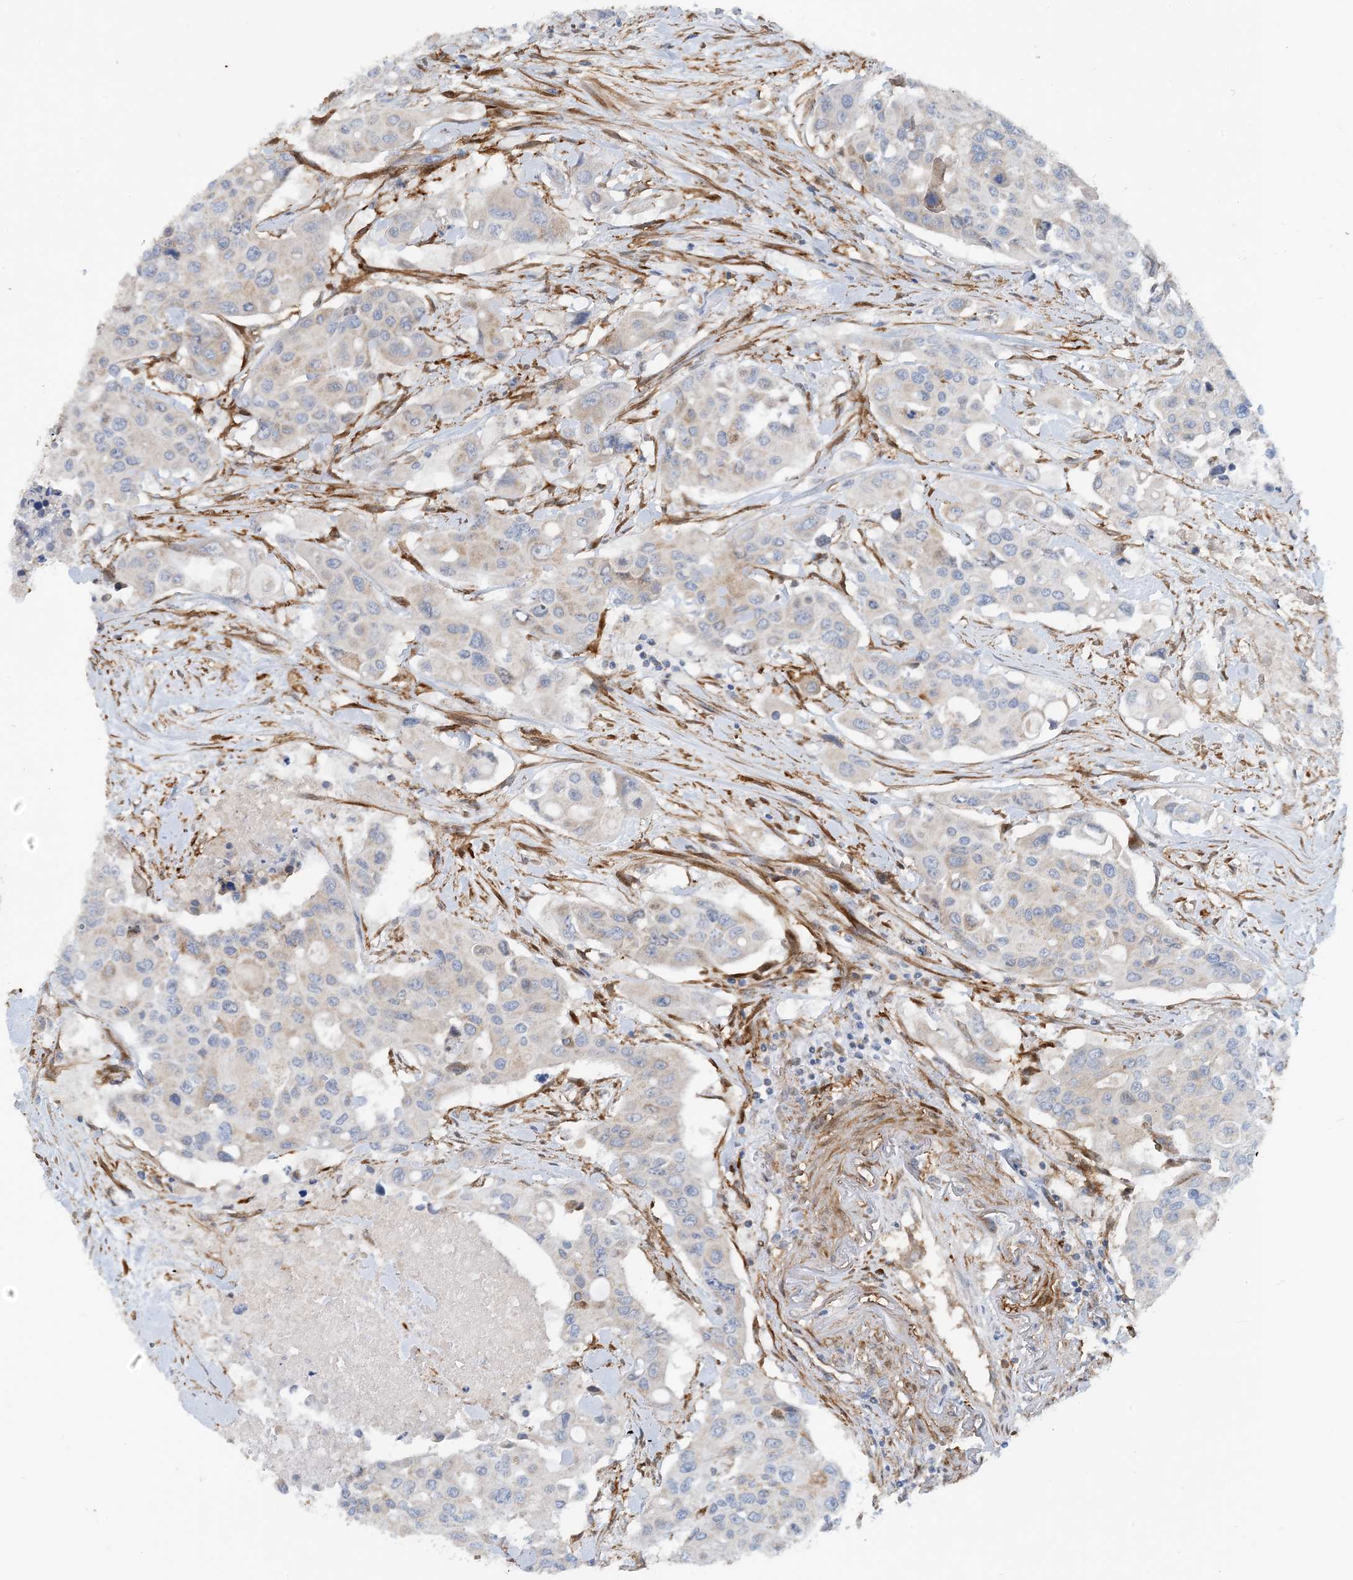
{"staining": {"intensity": "negative", "quantity": "none", "location": "none"}, "tissue": "colorectal cancer", "cell_type": "Tumor cells", "image_type": "cancer", "snomed": [{"axis": "morphology", "description": "Adenocarcinoma, NOS"}, {"axis": "topography", "description": "Colon"}], "caption": "Tumor cells show no significant expression in adenocarcinoma (colorectal).", "gene": "EIF2A", "patient": {"sex": "male", "age": 77}}